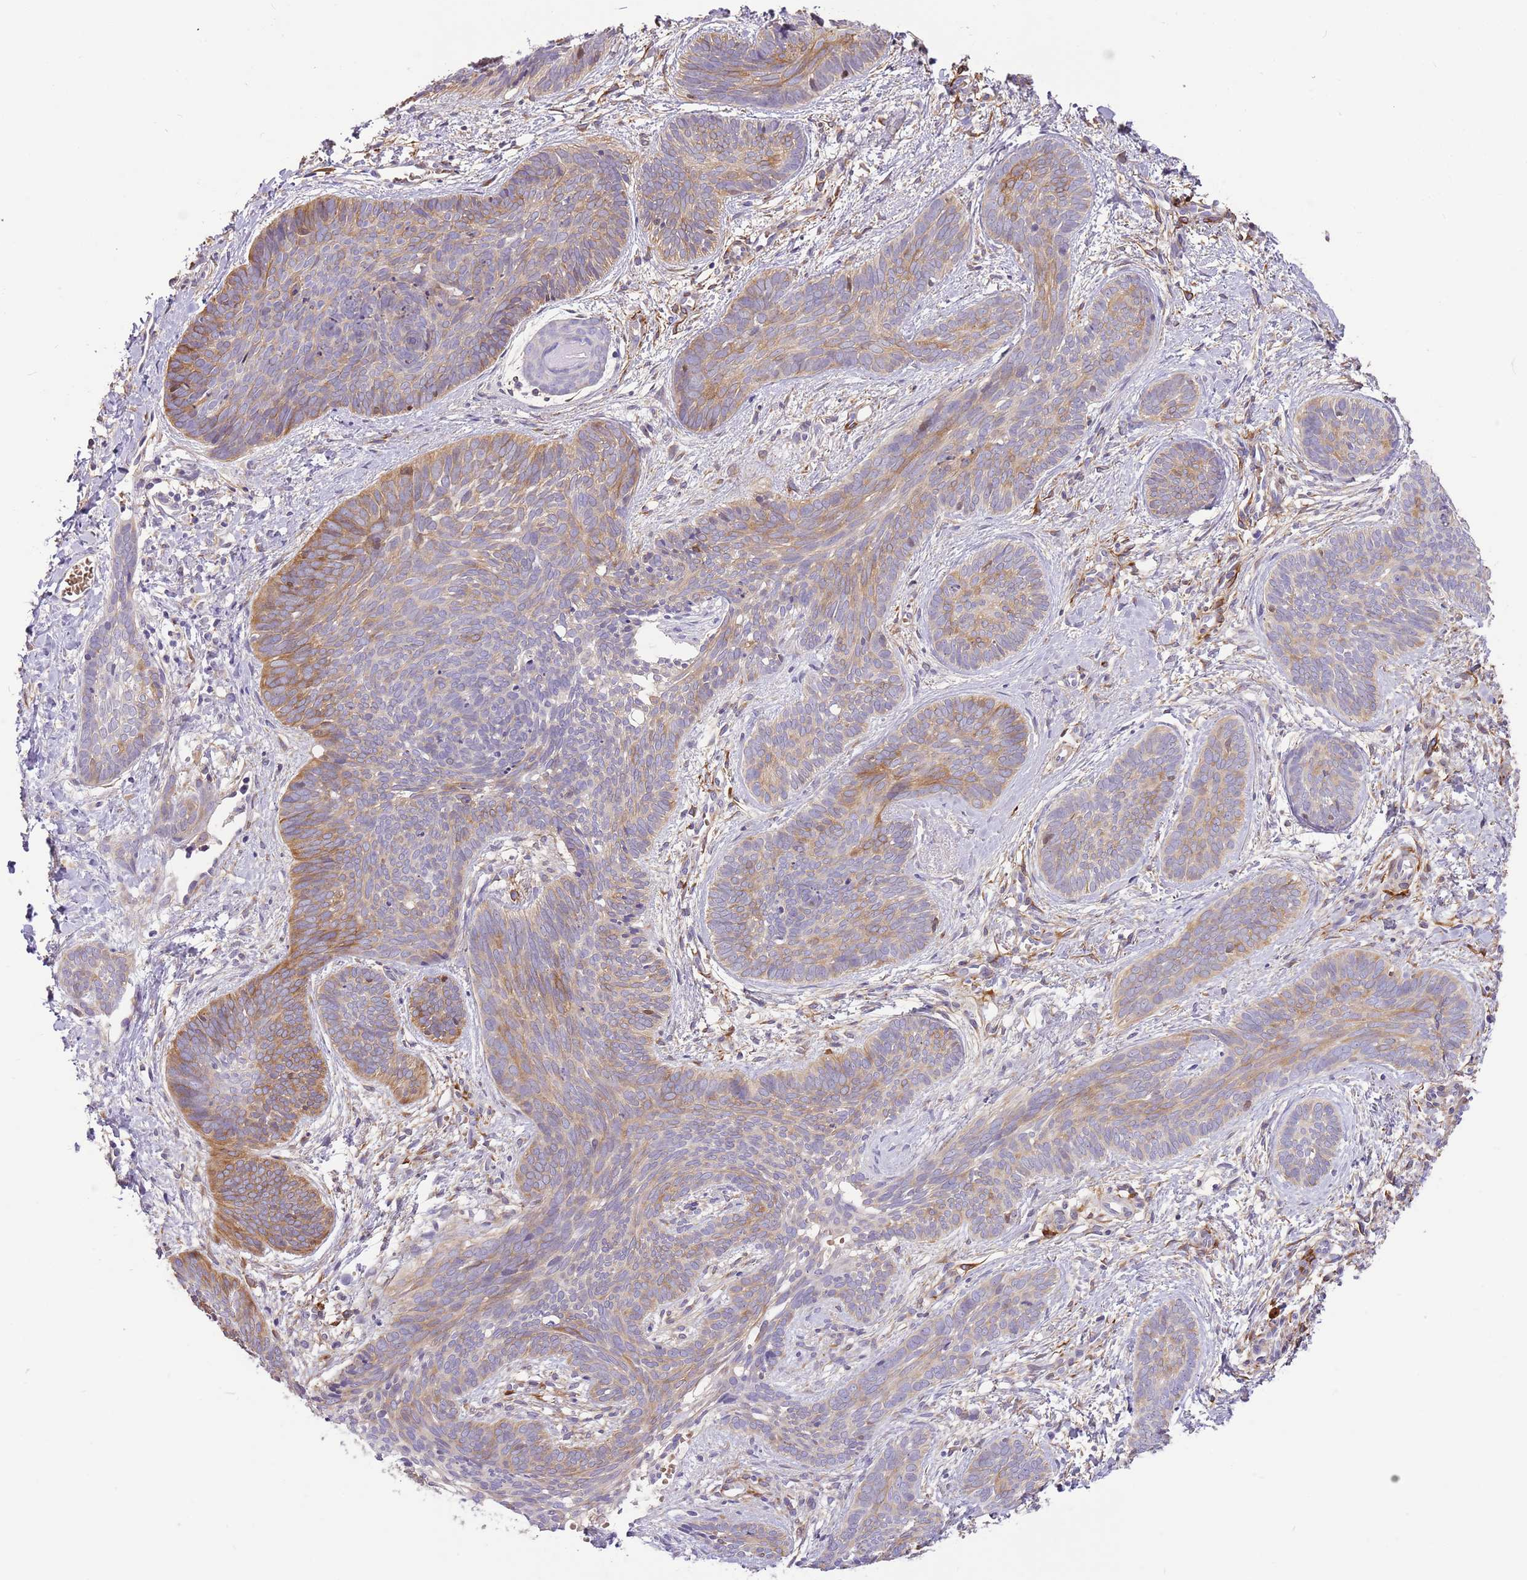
{"staining": {"intensity": "moderate", "quantity": "<25%", "location": "cytoplasmic/membranous"}, "tissue": "skin cancer", "cell_type": "Tumor cells", "image_type": "cancer", "snomed": [{"axis": "morphology", "description": "Basal cell carcinoma"}, {"axis": "topography", "description": "Skin"}], "caption": "The histopathology image exhibits a brown stain indicating the presence of a protein in the cytoplasmic/membranous of tumor cells in basal cell carcinoma (skin).", "gene": "RFK", "patient": {"sex": "female", "age": 81}}